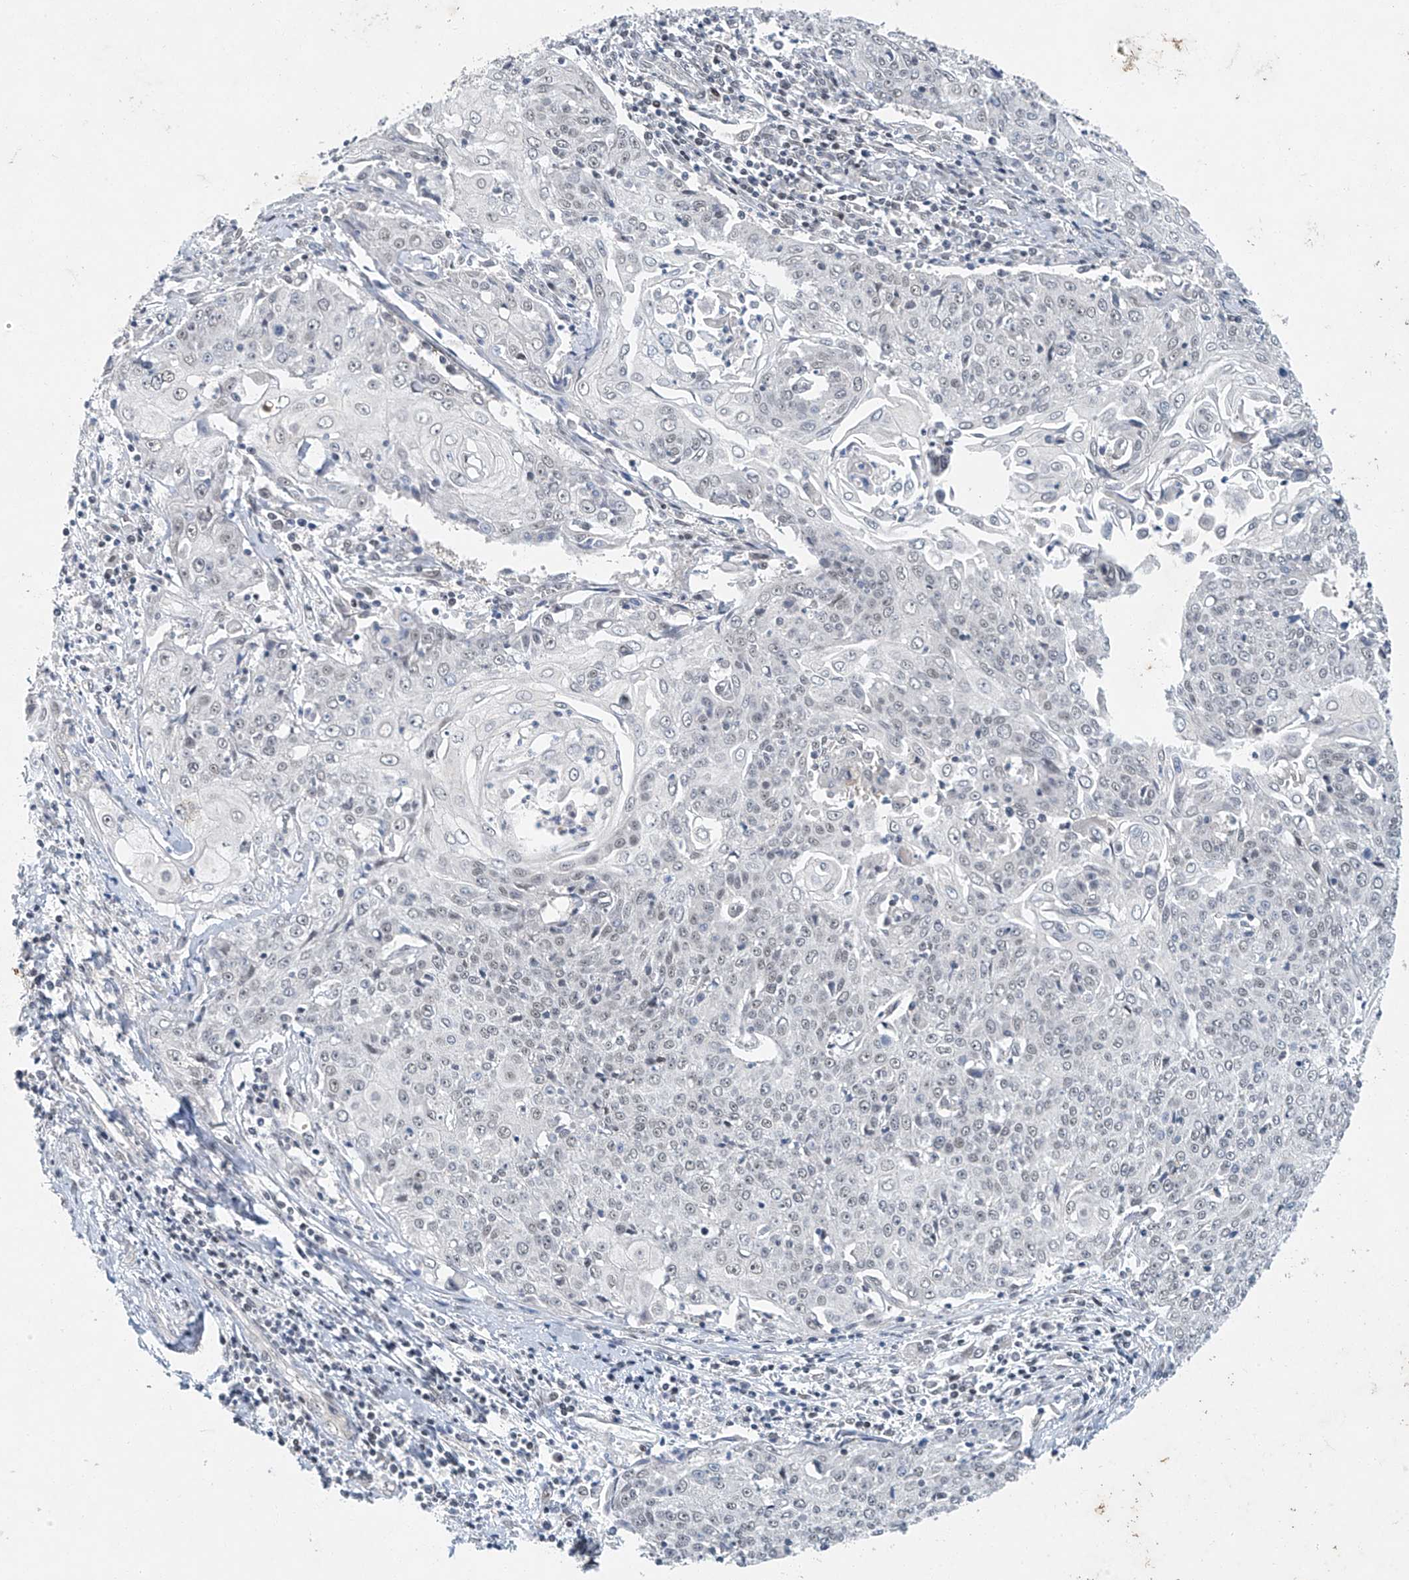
{"staining": {"intensity": "negative", "quantity": "none", "location": "none"}, "tissue": "cervical cancer", "cell_type": "Tumor cells", "image_type": "cancer", "snomed": [{"axis": "morphology", "description": "Squamous cell carcinoma, NOS"}, {"axis": "topography", "description": "Cervix"}], "caption": "The immunohistochemistry photomicrograph has no significant expression in tumor cells of cervical cancer tissue.", "gene": "TAF8", "patient": {"sex": "female", "age": 48}}